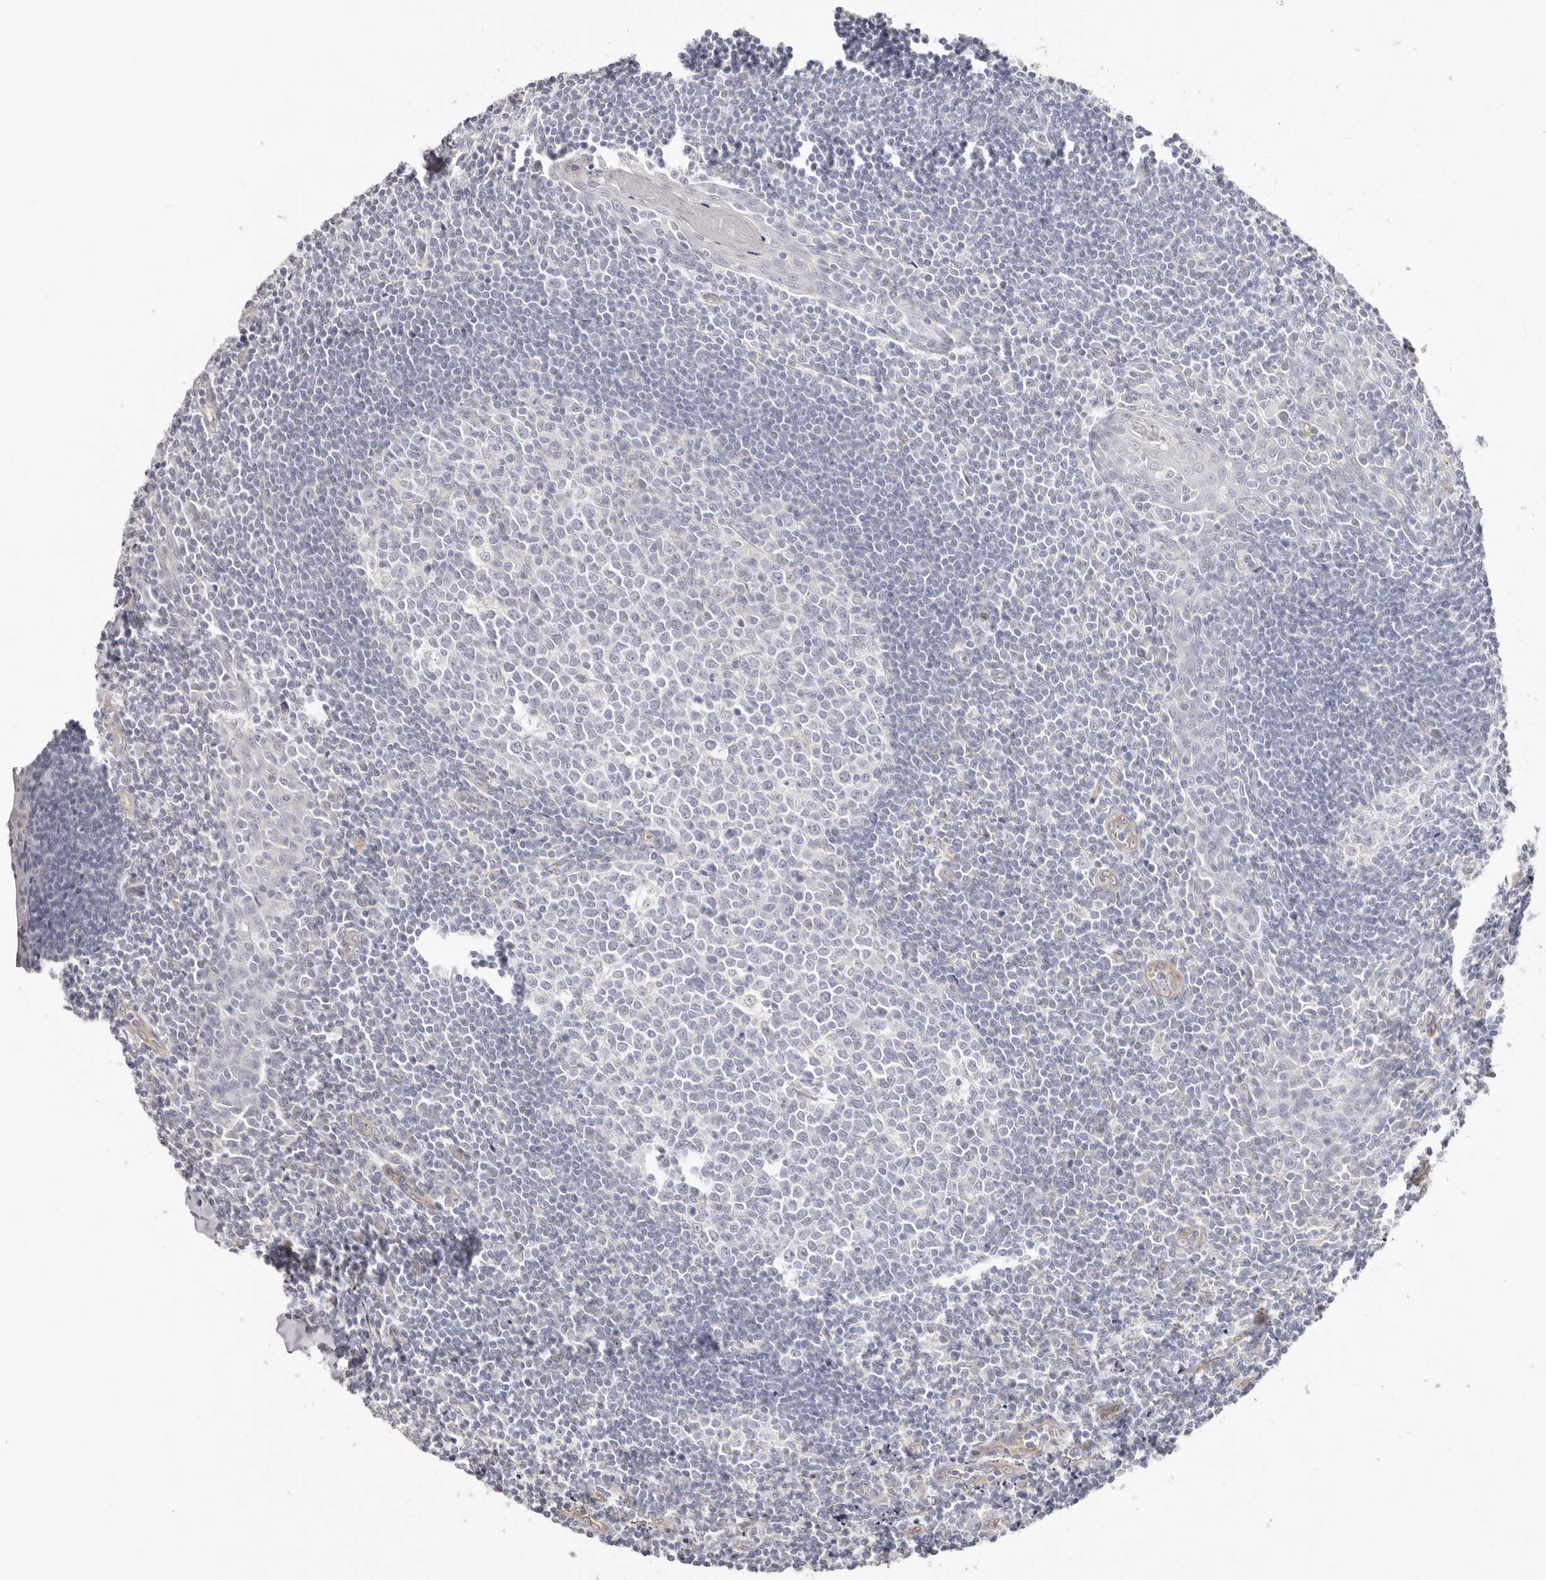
{"staining": {"intensity": "negative", "quantity": "none", "location": "none"}, "tissue": "tonsil", "cell_type": "Germinal center cells", "image_type": "normal", "snomed": [{"axis": "morphology", "description": "Normal tissue, NOS"}, {"axis": "topography", "description": "Tonsil"}], "caption": "Immunohistochemical staining of benign human tonsil shows no significant positivity in germinal center cells.", "gene": "PKDCC", "patient": {"sex": "male", "age": 27}}